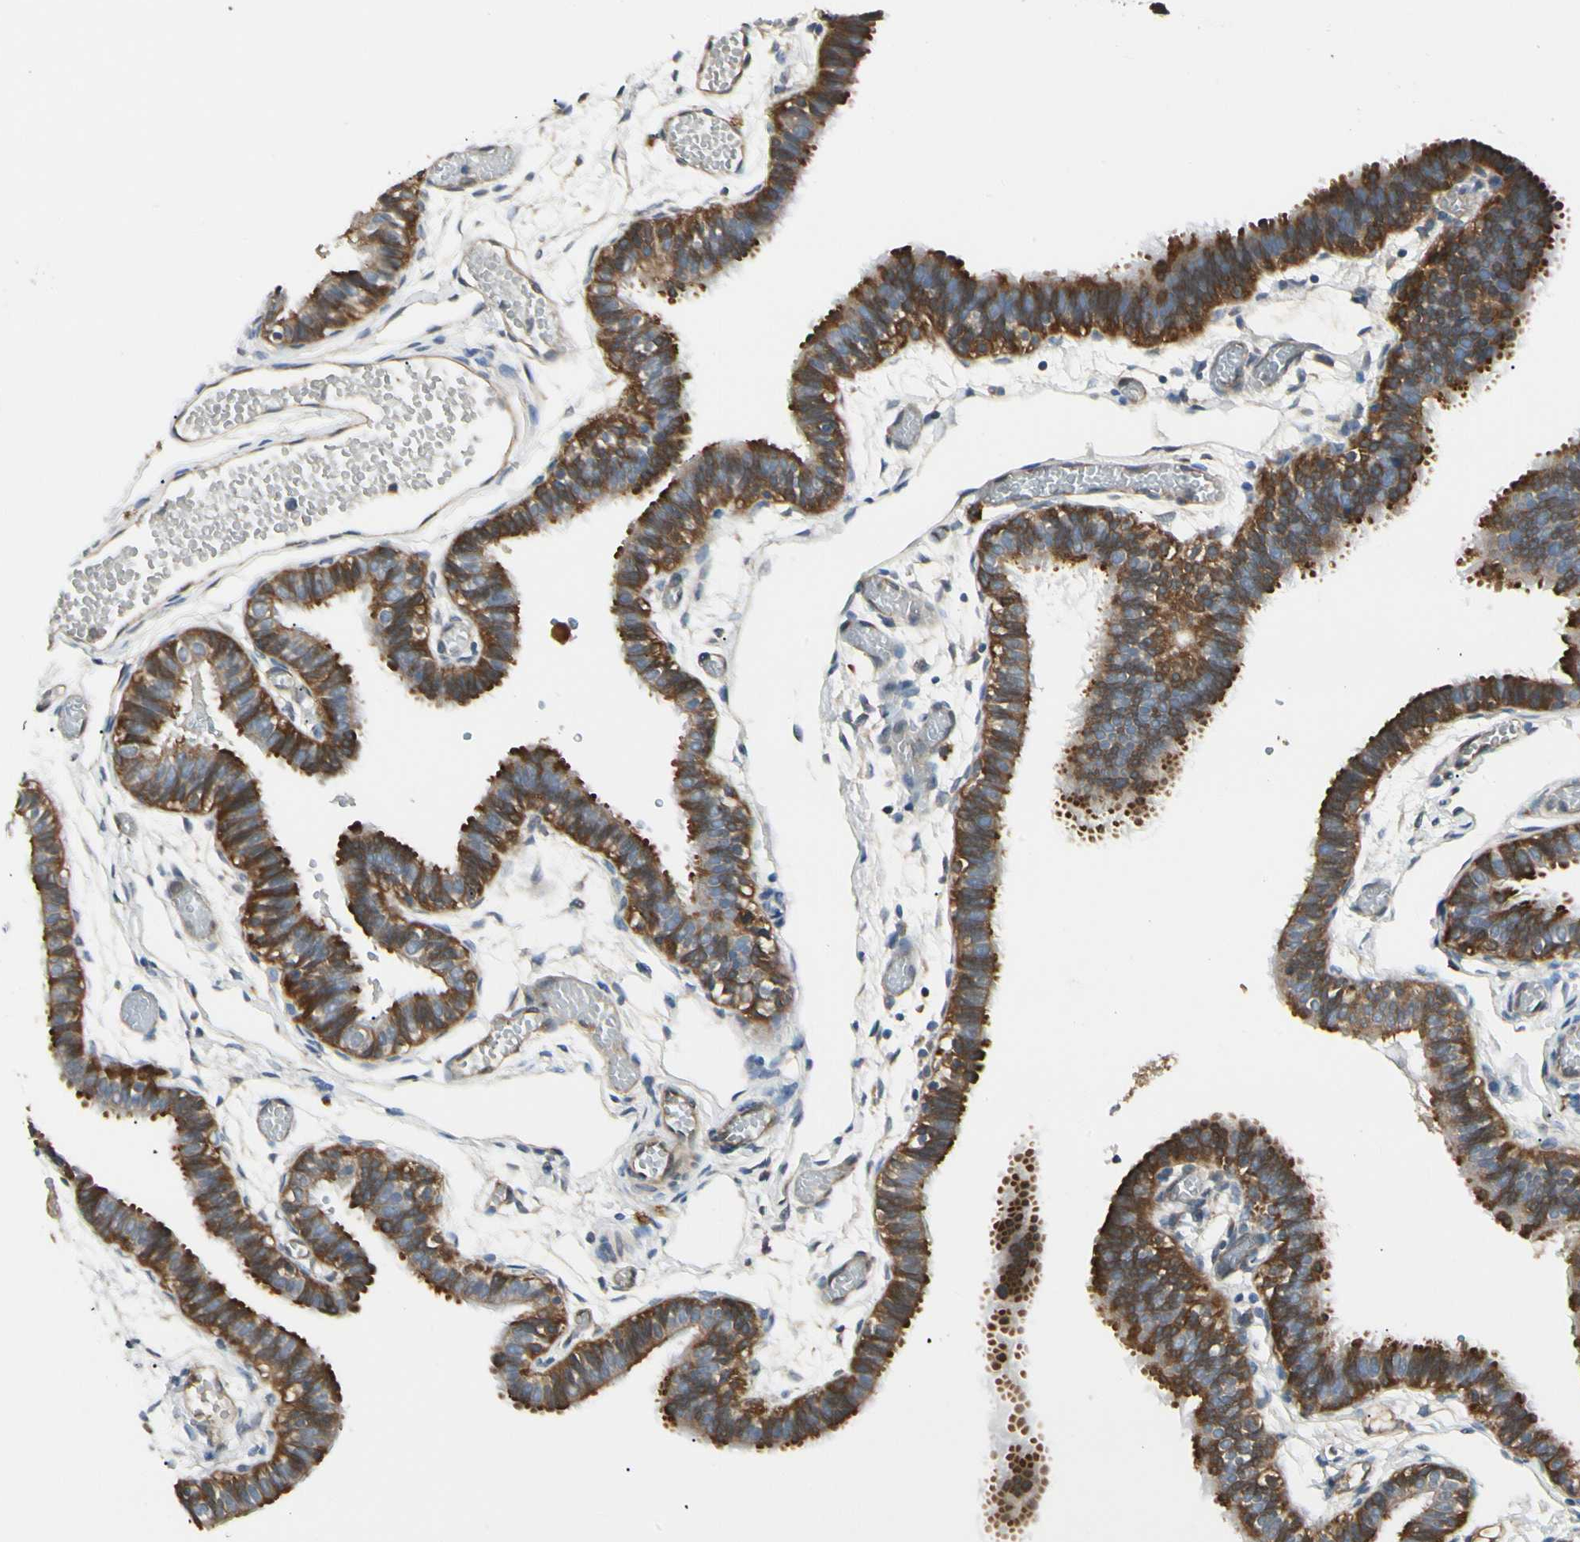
{"staining": {"intensity": "strong", "quantity": ">75%", "location": "cytoplasmic/membranous"}, "tissue": "fallopian tube", "cell_type": "Glandular cells", "image_type": "normal", "snomed": [{"axis": "morphology", "description": "Normal tissue, NOS"}, {"axis": "topography", "description": "Fallopian tube"}], "caption": "IHC of unremarkable human fallopian tube reveals high levels of strong cytoplasmic/membranous expression in about >75% of glandular cells.", "gene": "NME1", "patient": {"sex": "female", "age": 29}}